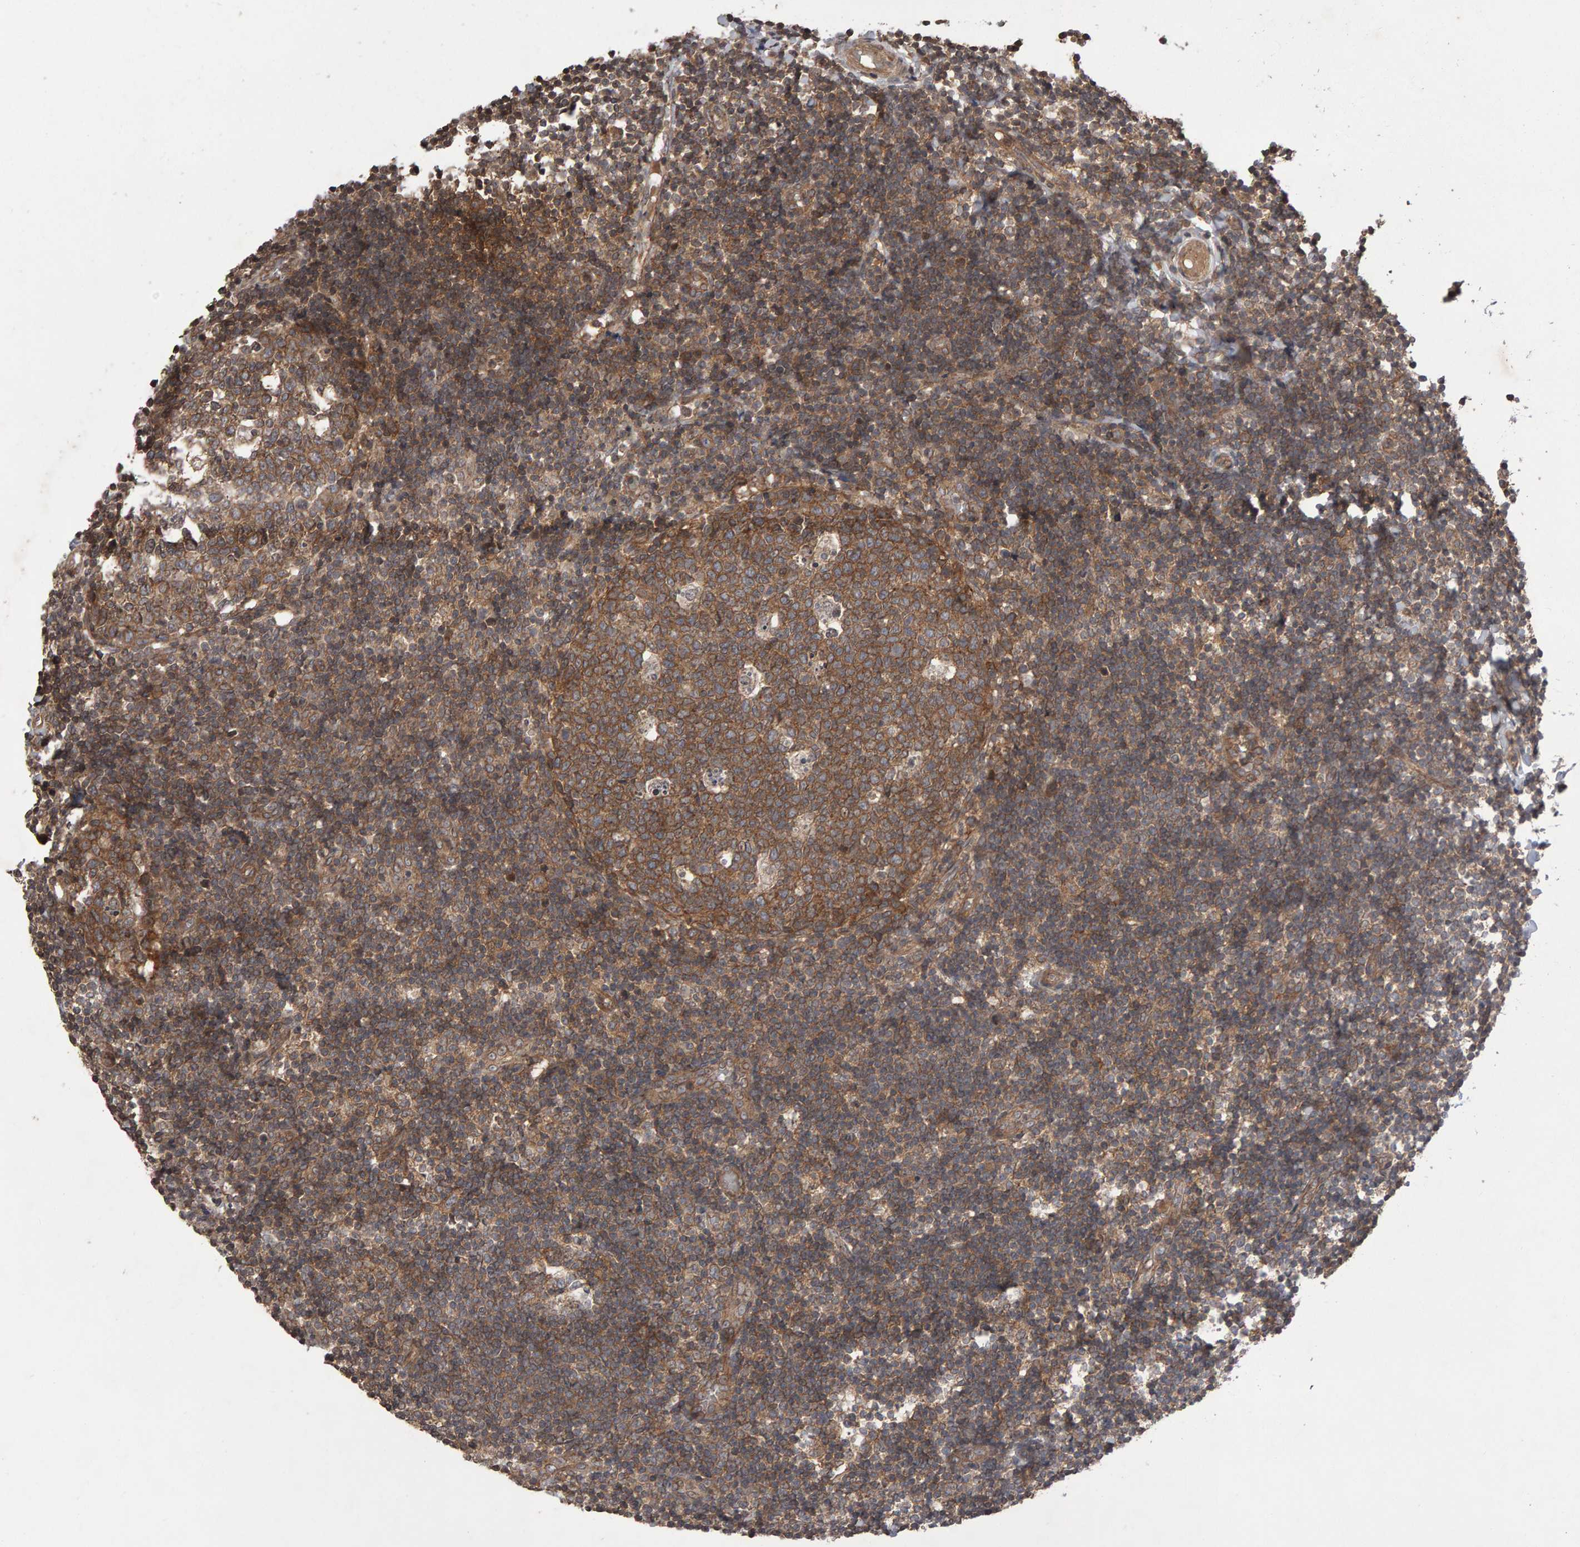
{"staining": {"intensity": "moderate", "quantity": ">75%", "location": "cytoplasmic/membranous"}, "tissue": "tonsil", "cell_type": "Germinal center cells", "image_type": "normal", "snomed": [{"axis": "morphology", "description": "Normal tissue, NOS"}, {"axis": "topography", "description": "Tonsil"}], "caption": "An image of human tonsil stained for a protein demonstrates moderate cytoplasmic/membranous brown staining in germinal center cells. Immunohistochemistry stains the protein in brown and the nuclei are stained blue.", "gene": "SCRIB", "patient": {"sex": "female", "age": 19}}